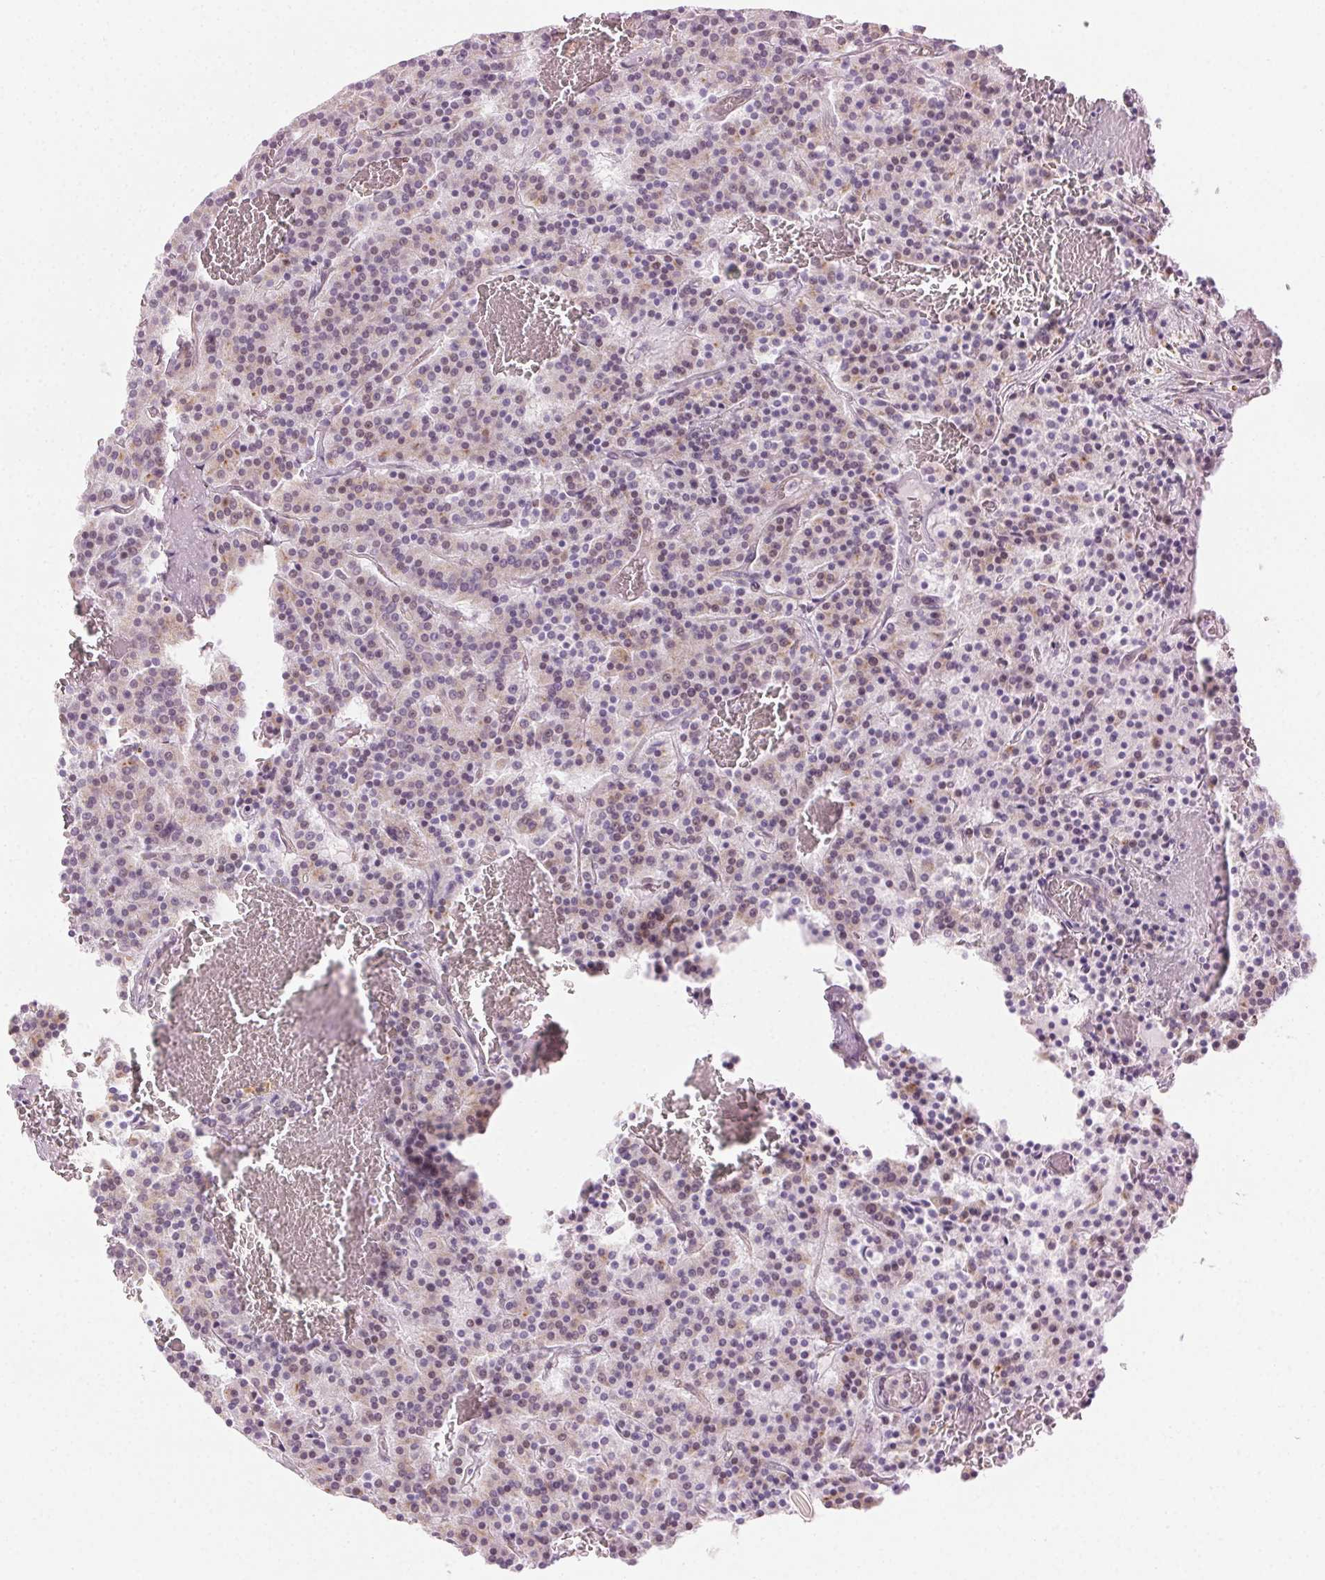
{"staining": {"intensity": "weak", "quantity": "<25%", "location": "nuclear"}, "tissue": "carcinoid", "cell_type": "Tumor cells", "image_type": "cancer", "snomed": [{"axis": "morphology", "description": "Carcinoid, malignant, NOS"}, {"axis": "topography", "description": "Lung"}], "caption": "Carcinoid (malignant) was stained to show a protein in brown. There is no significant expression in tumor cells. (DAB (3,3'-diaminobenzidine) IHC visualized using brightfield microscopy, high magnification).", "gene": "AIF1L", "patient": {"sex": "male", "age": 70}}